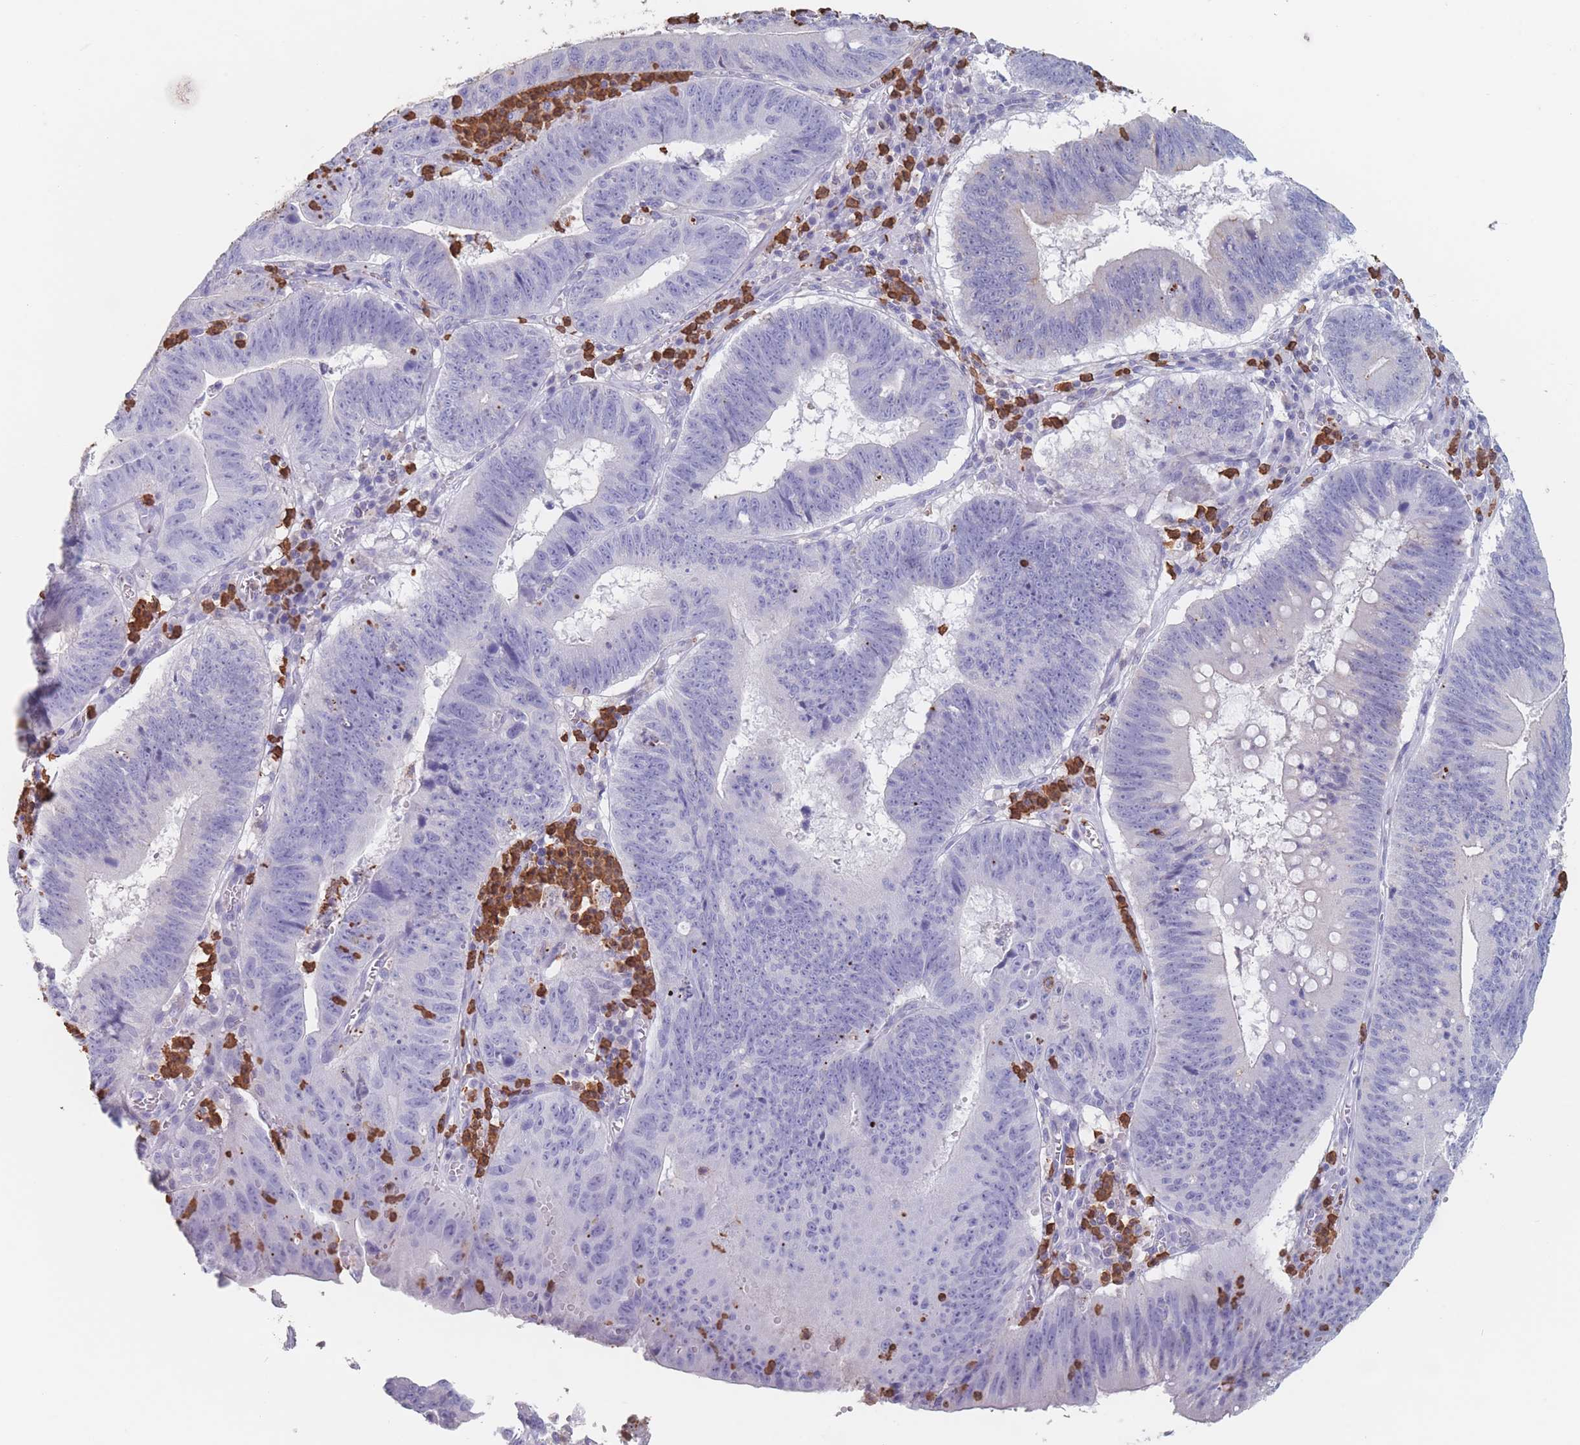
{"staining": {"intensity": "negative", "quantity": "none", "location": "none"}, "tissue": "stomach cancer", "cell_type": "Tumor cells", "image_type": "cancer", "snomed": [{"axis": "morphology", "description": "Adenocarcinoma, NOS"}, {"axis": "topography", "description": "Stomach"}], "caption": "Immunohistochemistry (IHC) of human adenocarcinoma (stomach) reveals no staining in tumor cells.", "gene": "ATP1A3", "patient": {"sex": "male", "age": 59}}